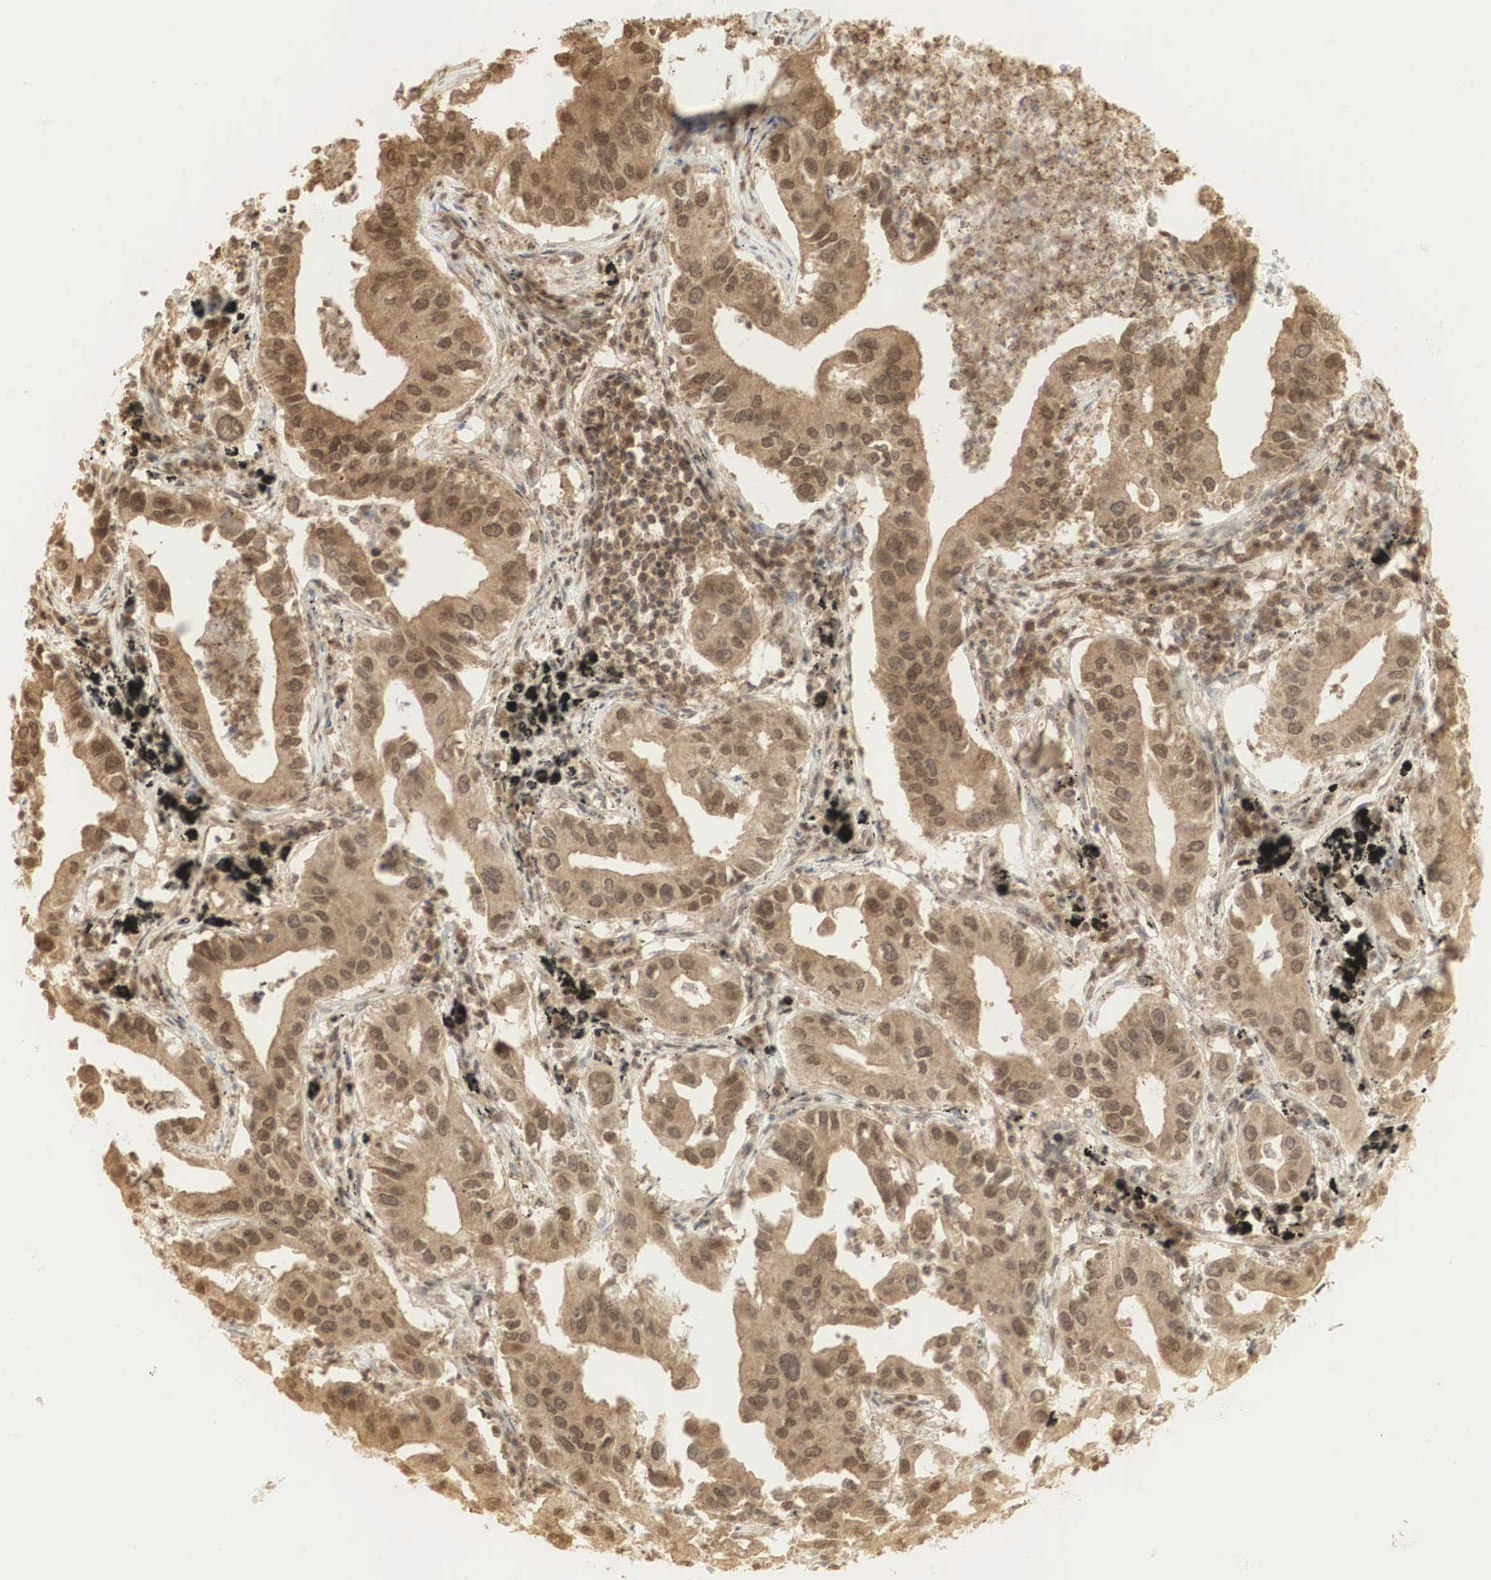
{"staining": {"intensity": "moderate", "quantity": "<25%", "location": "cytoplasmic/membranous,nuclear"}, "tissue": "lung cancer", "cell_type": "Tumor cells", "image_type": "cancer", "snomed": [{"axis": "morphology", "description": "Adenocarcinoma, NOS"}, {"axis": "topography", "description": "Lung"}], "caption": "There is low levels of moderate cytoplasmic/membranous and nuclear staining in tumor cells of adenocarcinoma (lung), as demonstrated by immunohistochemical staining (brown color).", "gene": "RNF113A", "patient": {"sex": "male", "age": 48}}